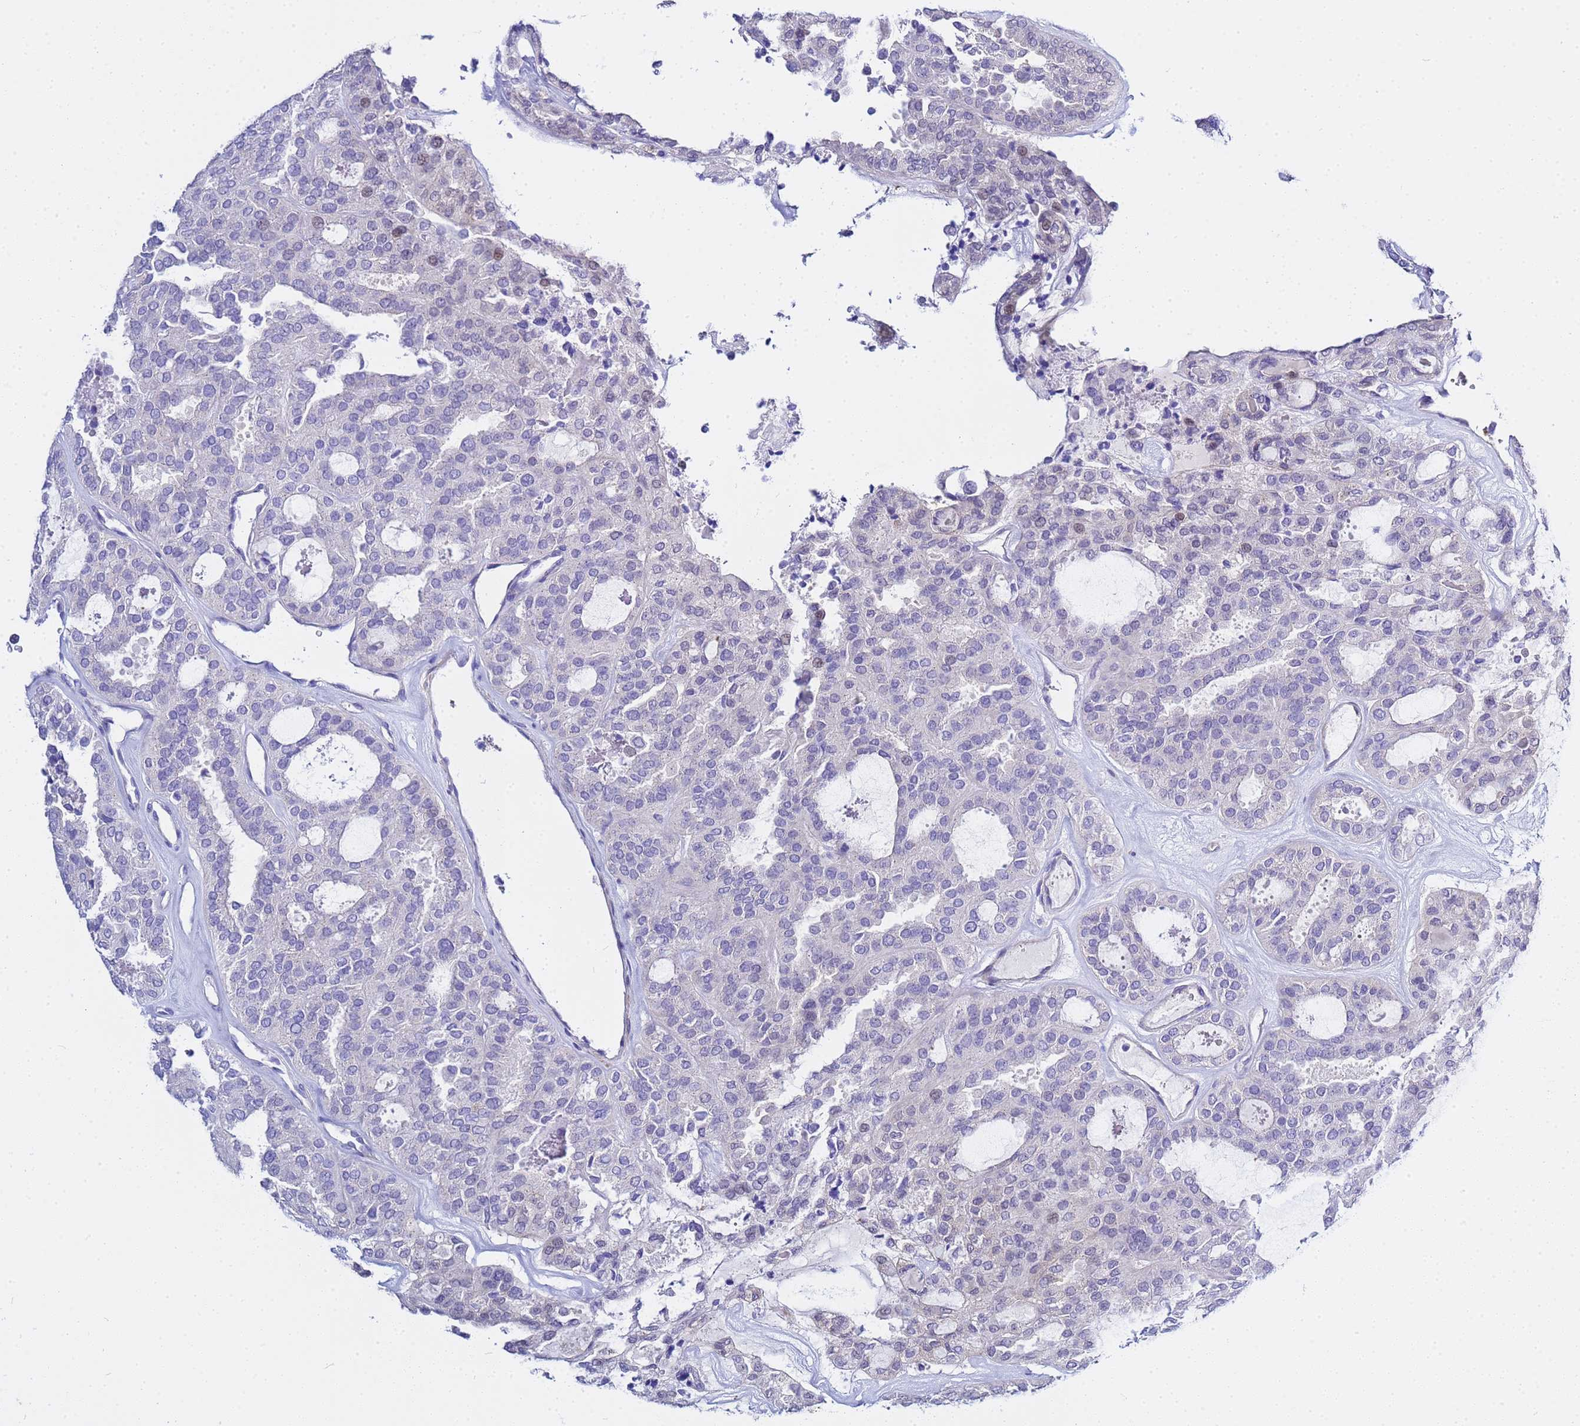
{"staining": {"intensity": "negative", "quantity": "none", "location": "none"}, "tissue": "thyroid cancer", "cell_type": "Tumor cells", "image_type": "cancer", "snomed": [{"axis": "morphology", "description": "Follicular adenoma carcinoma, NOS"}, {"axis": "topography", "description": "Thyroid gland"}], "caption": "The immunohistochemistry (IHC) photomicrograph has no significant expression in tumor cells of thyroid cancer (follicular adenoma carcinoma) tissue.", "gene": "USP18", "patient": {"sex": "male", "age": 75}}